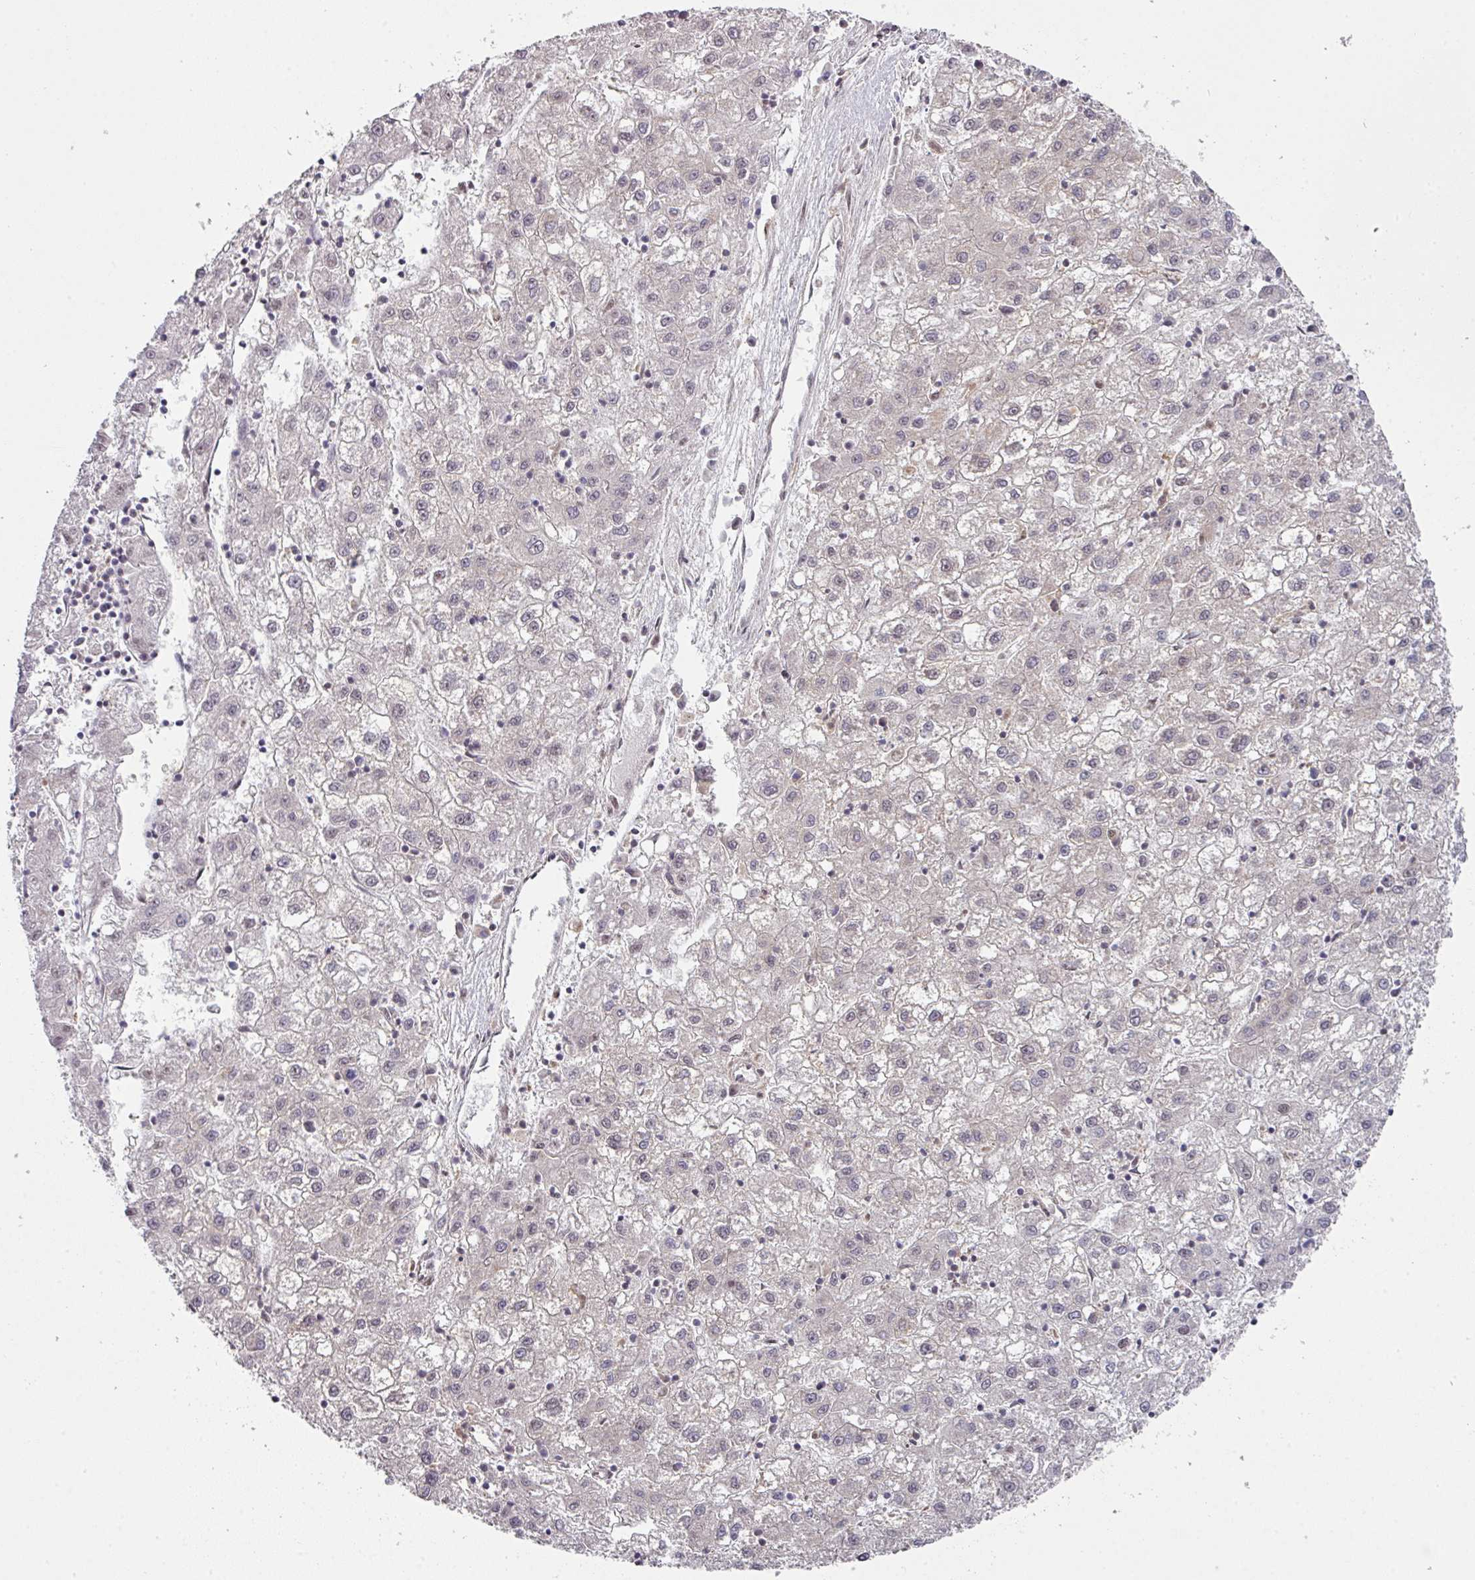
{"staining": {"intensity": "negative", "quantity": "none", "location": "none"}, "tissue": "liver cancer", "cell_type": "Tumor cells", "image_type": "cancer", "snomed": [{"axis": "morphology", "description": "Carcinoma, Hepatocellular, NOS"}, {"axis": "topography", "description": "Liver"}], "caption": "This is an IHC micrograph of liver cancer. There is no positivity in tumor cells.", "gene": "CAMLG", "patient": {"sex": "male", "age": 72}}